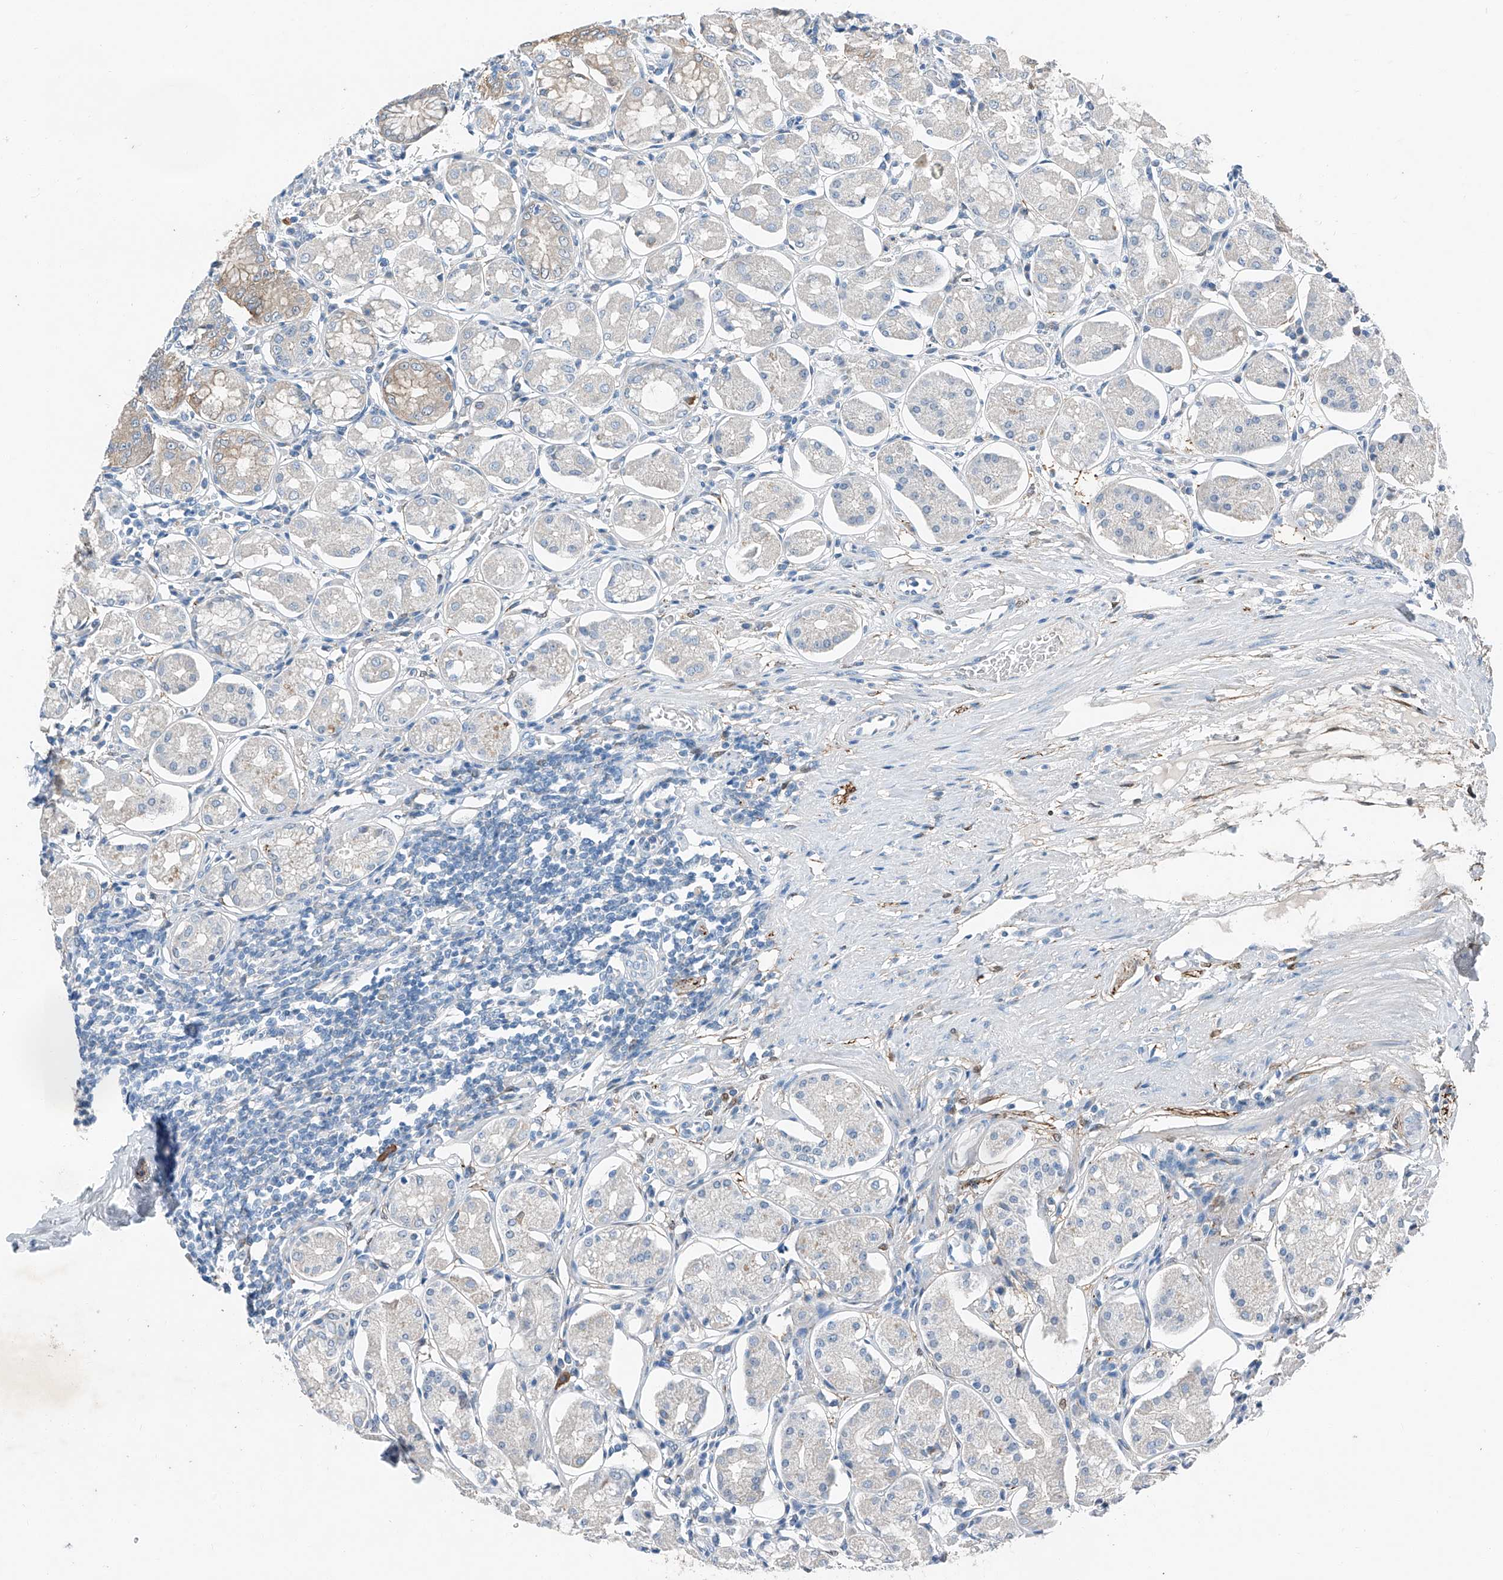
{"staining": {"intensity": "weak", "quantity": "<25%", "location": "cytoplasmic/membranous"}, "tissue": "stomach", "cell_type": "Glandular cells", "image_type": "normal", "snomed": [{"axis": "morphology", "description": "Normal tissue, NOS"}, {"axis": "topography", "description": "Stomach, lower"}], "caption": "IHC histopathology image of normal stomach stained for a protein (brown), which shows no staining in glandular cells.", "gene": "MDGA1", "patient": {"sex": "female", "age": 56}}